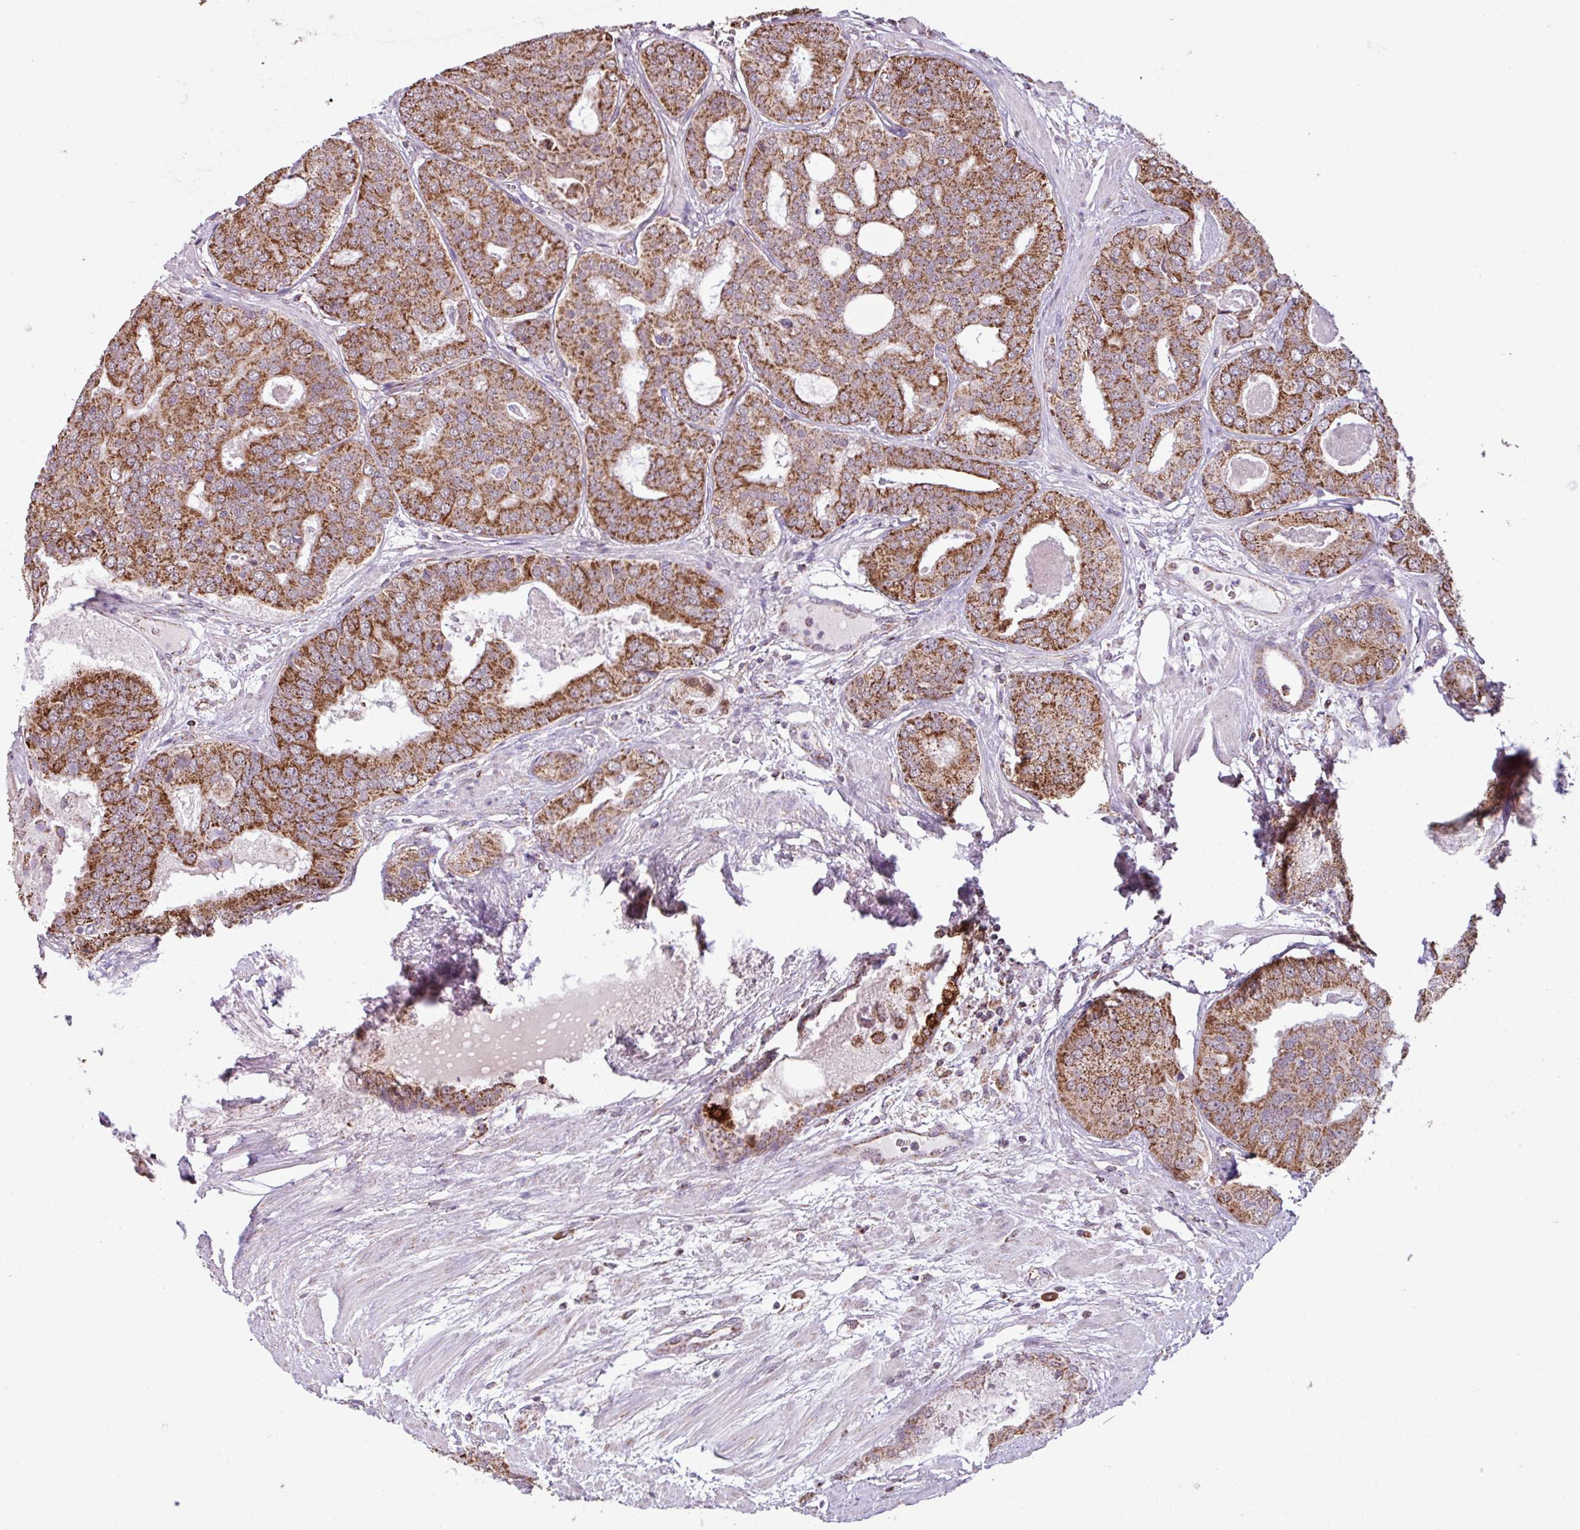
{"staining": {"intensity": "strong", "quantity": ">75%", "location": "cytoplasmic/membranous"}, "tissue": "prostate cancer", "cell_type": "Tumor cells", "image_type": "cancer", "snomed": [{"axis": "morphology", "description": "Adenocarcinoma, High grade"}, {"axis": "topography", "description": "Prostate"}], "caption": "Prostate cancer (high-grade adenocarcinoma) tissue reveals strong cytoplasmic/membranous expression in about >75% of tumor cells", "gene": "ALG8", "patient": {"sex": "male", "age": 71}}